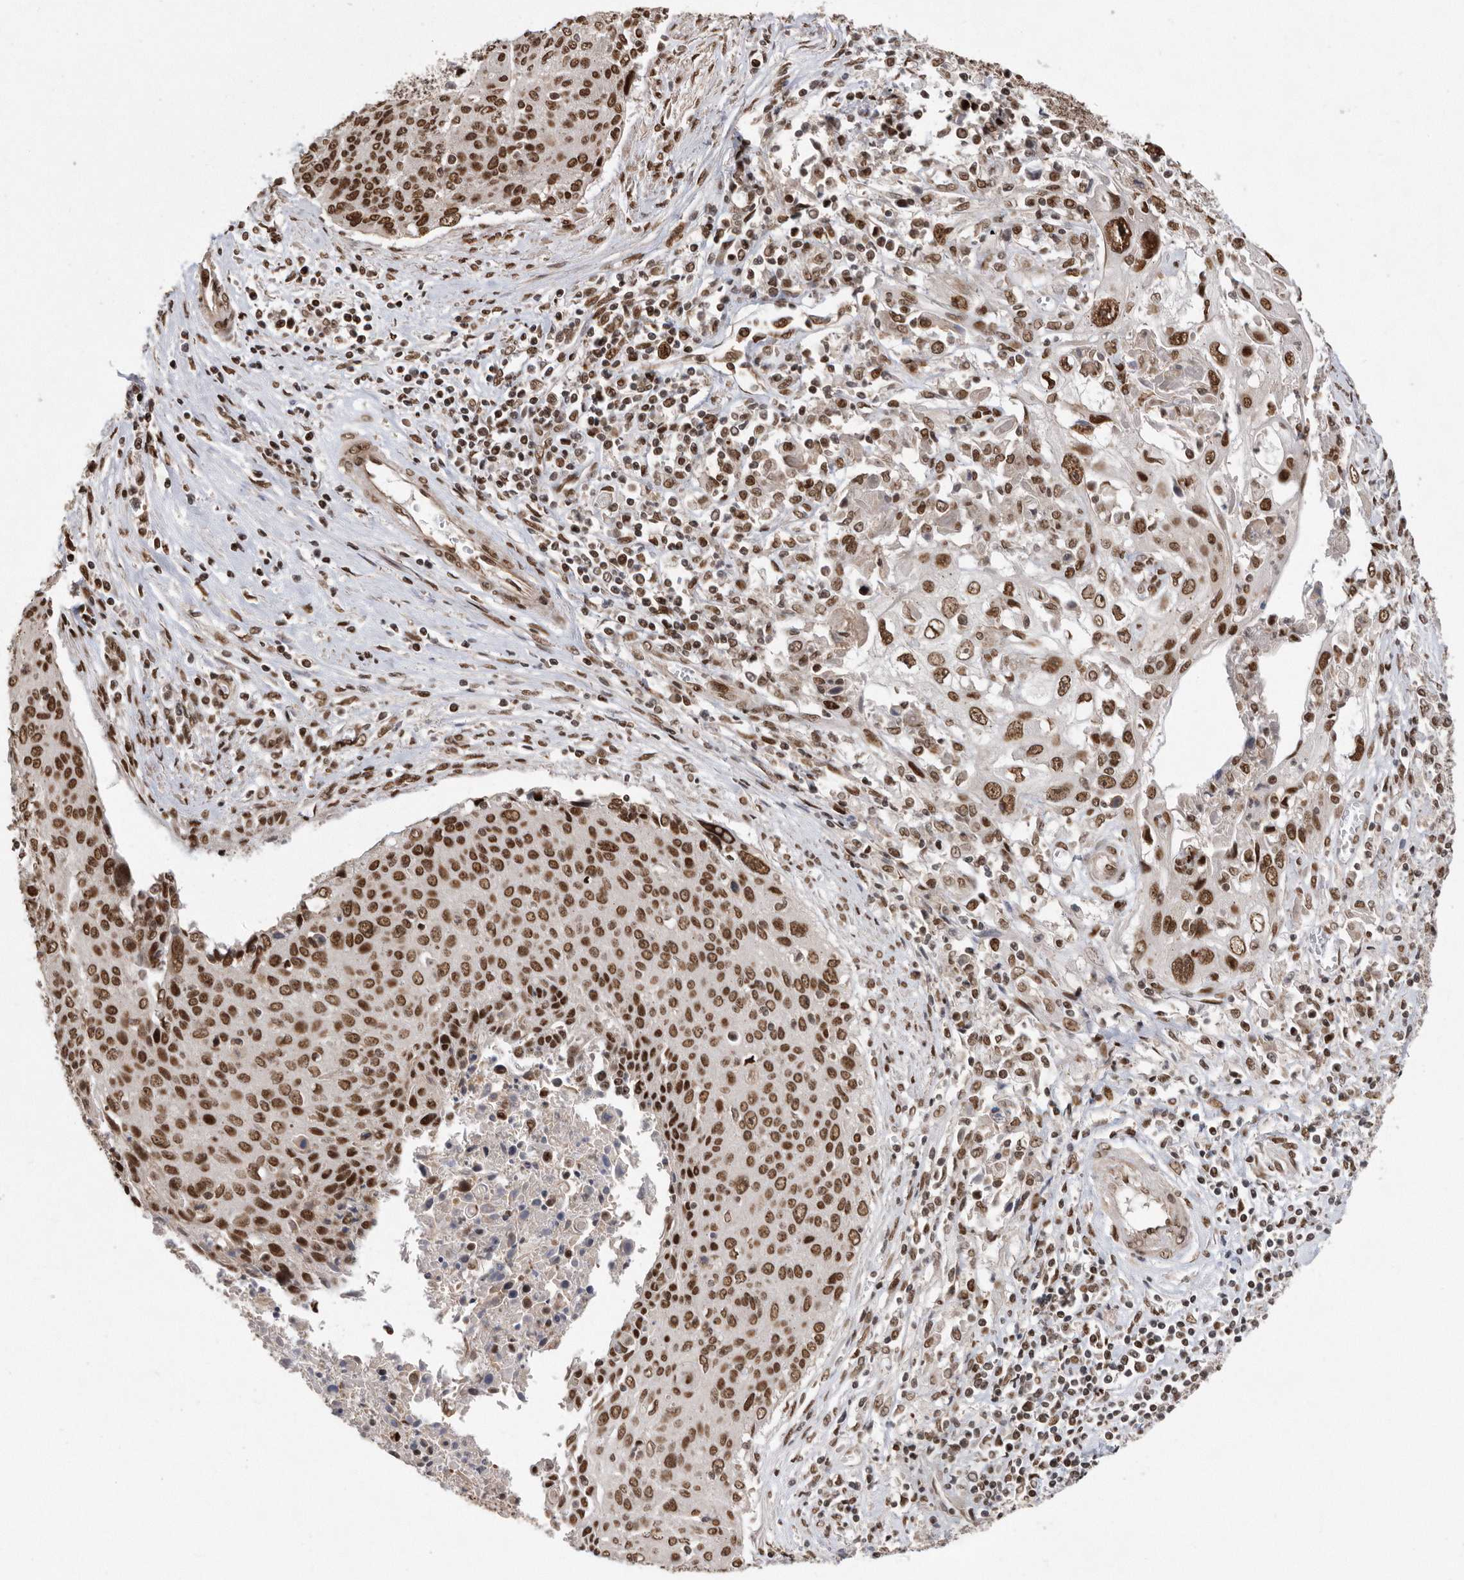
{"staining": {"intensity": "strong", "quantity": ">75%", "location": "nuclear"}, "tissue": "cervical cancer", "cell_type": "Tumor cells", "image_type": "cancer", "snomed": [{"axis": "morphology", "description": "Squamous cell carcinoma, NOS"}, {"axis": "topography", "description": "Cervix"}], "caption": "A high-resolution micrograph shows immunohistochemistry staining of cervical squamous cell carcinoma, which reveals strong nuclear expression in about >75% of tumor cells.", "gene": "TDRD3", "patient": {"sex": "female", "age": 55}}